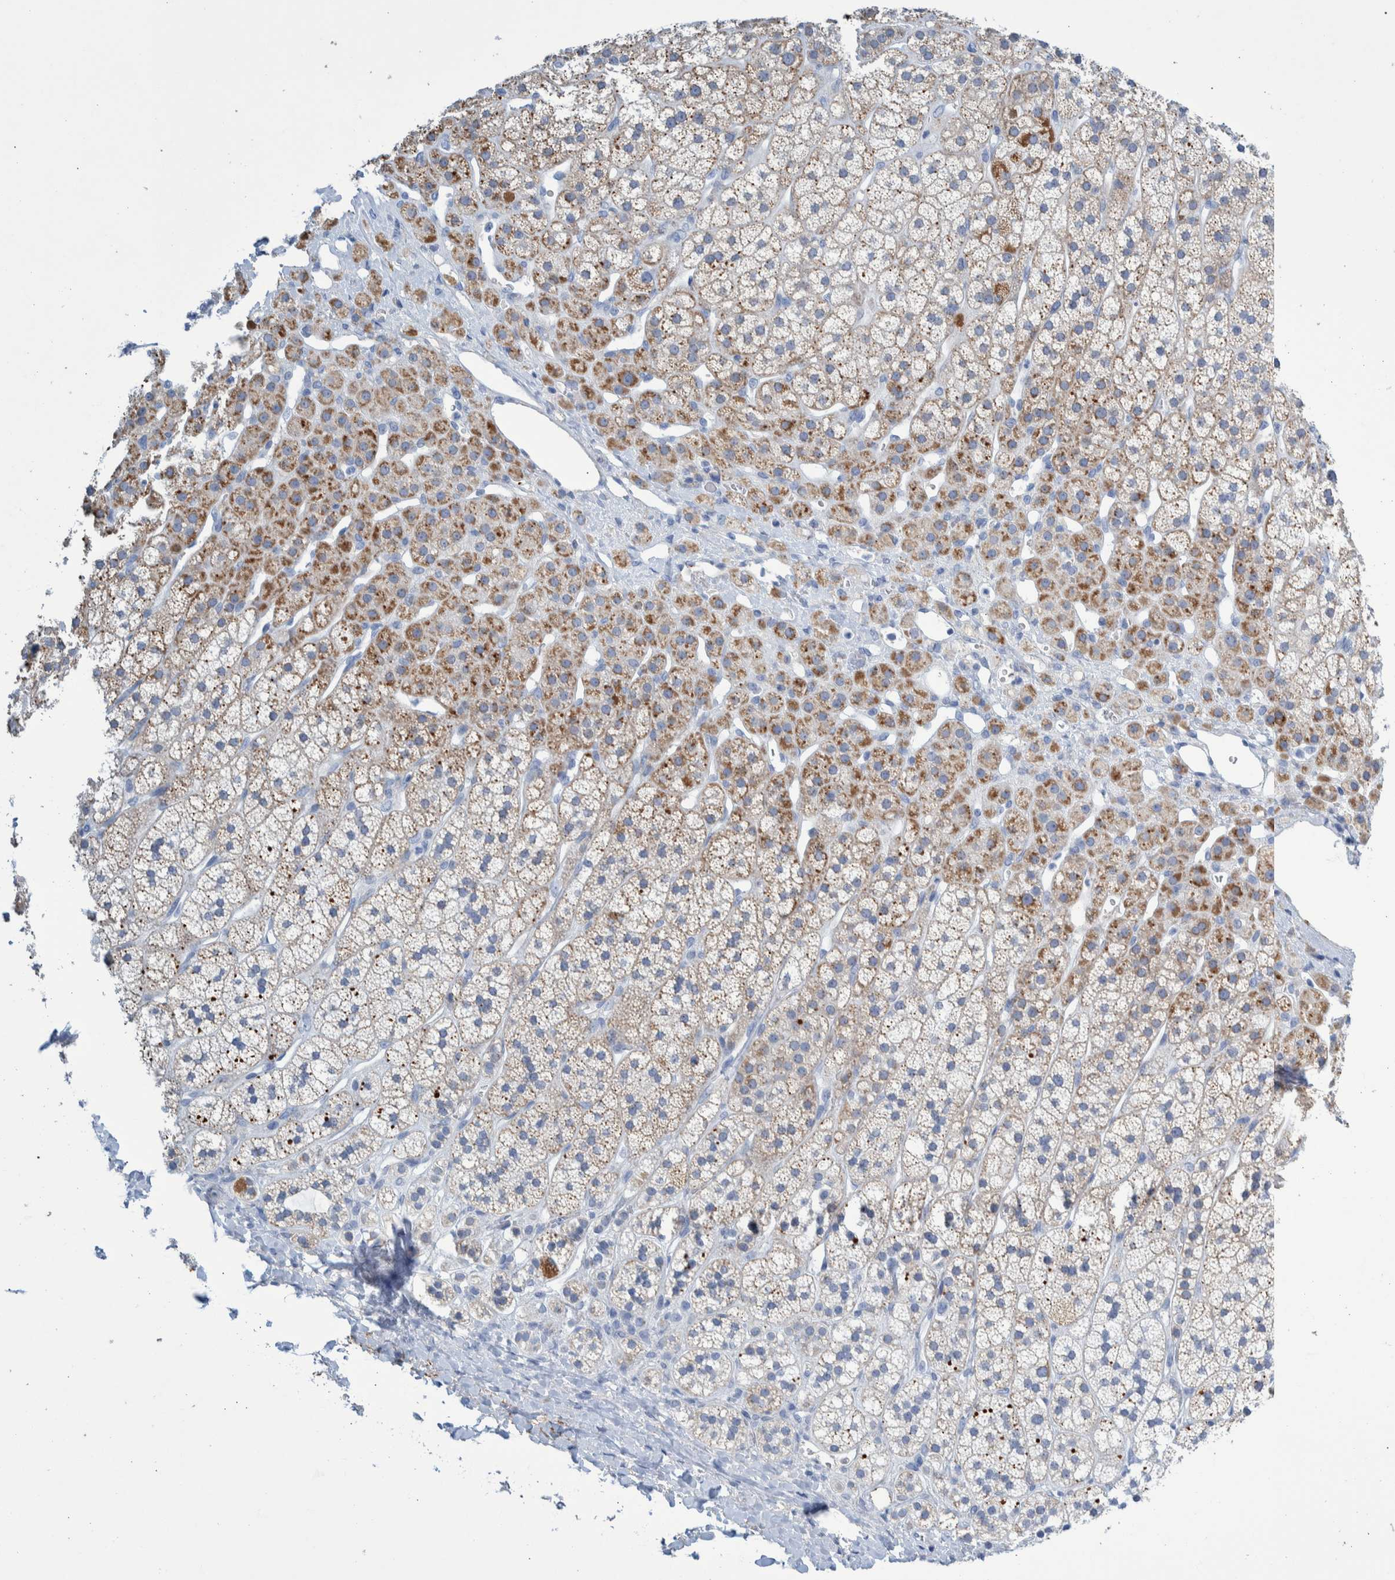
{"staining": {"intensity": "moderate", "quantity": "25%-75%", "location": "cytoplasmic/membranous"}, "tissue": "adrenal gland", "cell_type": "Glandular cells", "image_type": "normal", "snomed": [{"axis": "morphology", "description": "Normal tissue, NOS"}, {"axis": "topography", "description": "Adrenal gland"}], "caption": "High-magnification brightfield microscopy of normal adrenal gland stained with DAB (brown) and counterstained with hematoxylin (blue). glandular cells exhibit moderate cytoplasmic/membranous expression is present in approximately25%-75% of cells. (DAB (3,3'-diaminobenzidine) IHC with brightfield microscopy, high magnification).", "gene": "SLC34A3", "patient": {"sex": "male", "age": 56}}